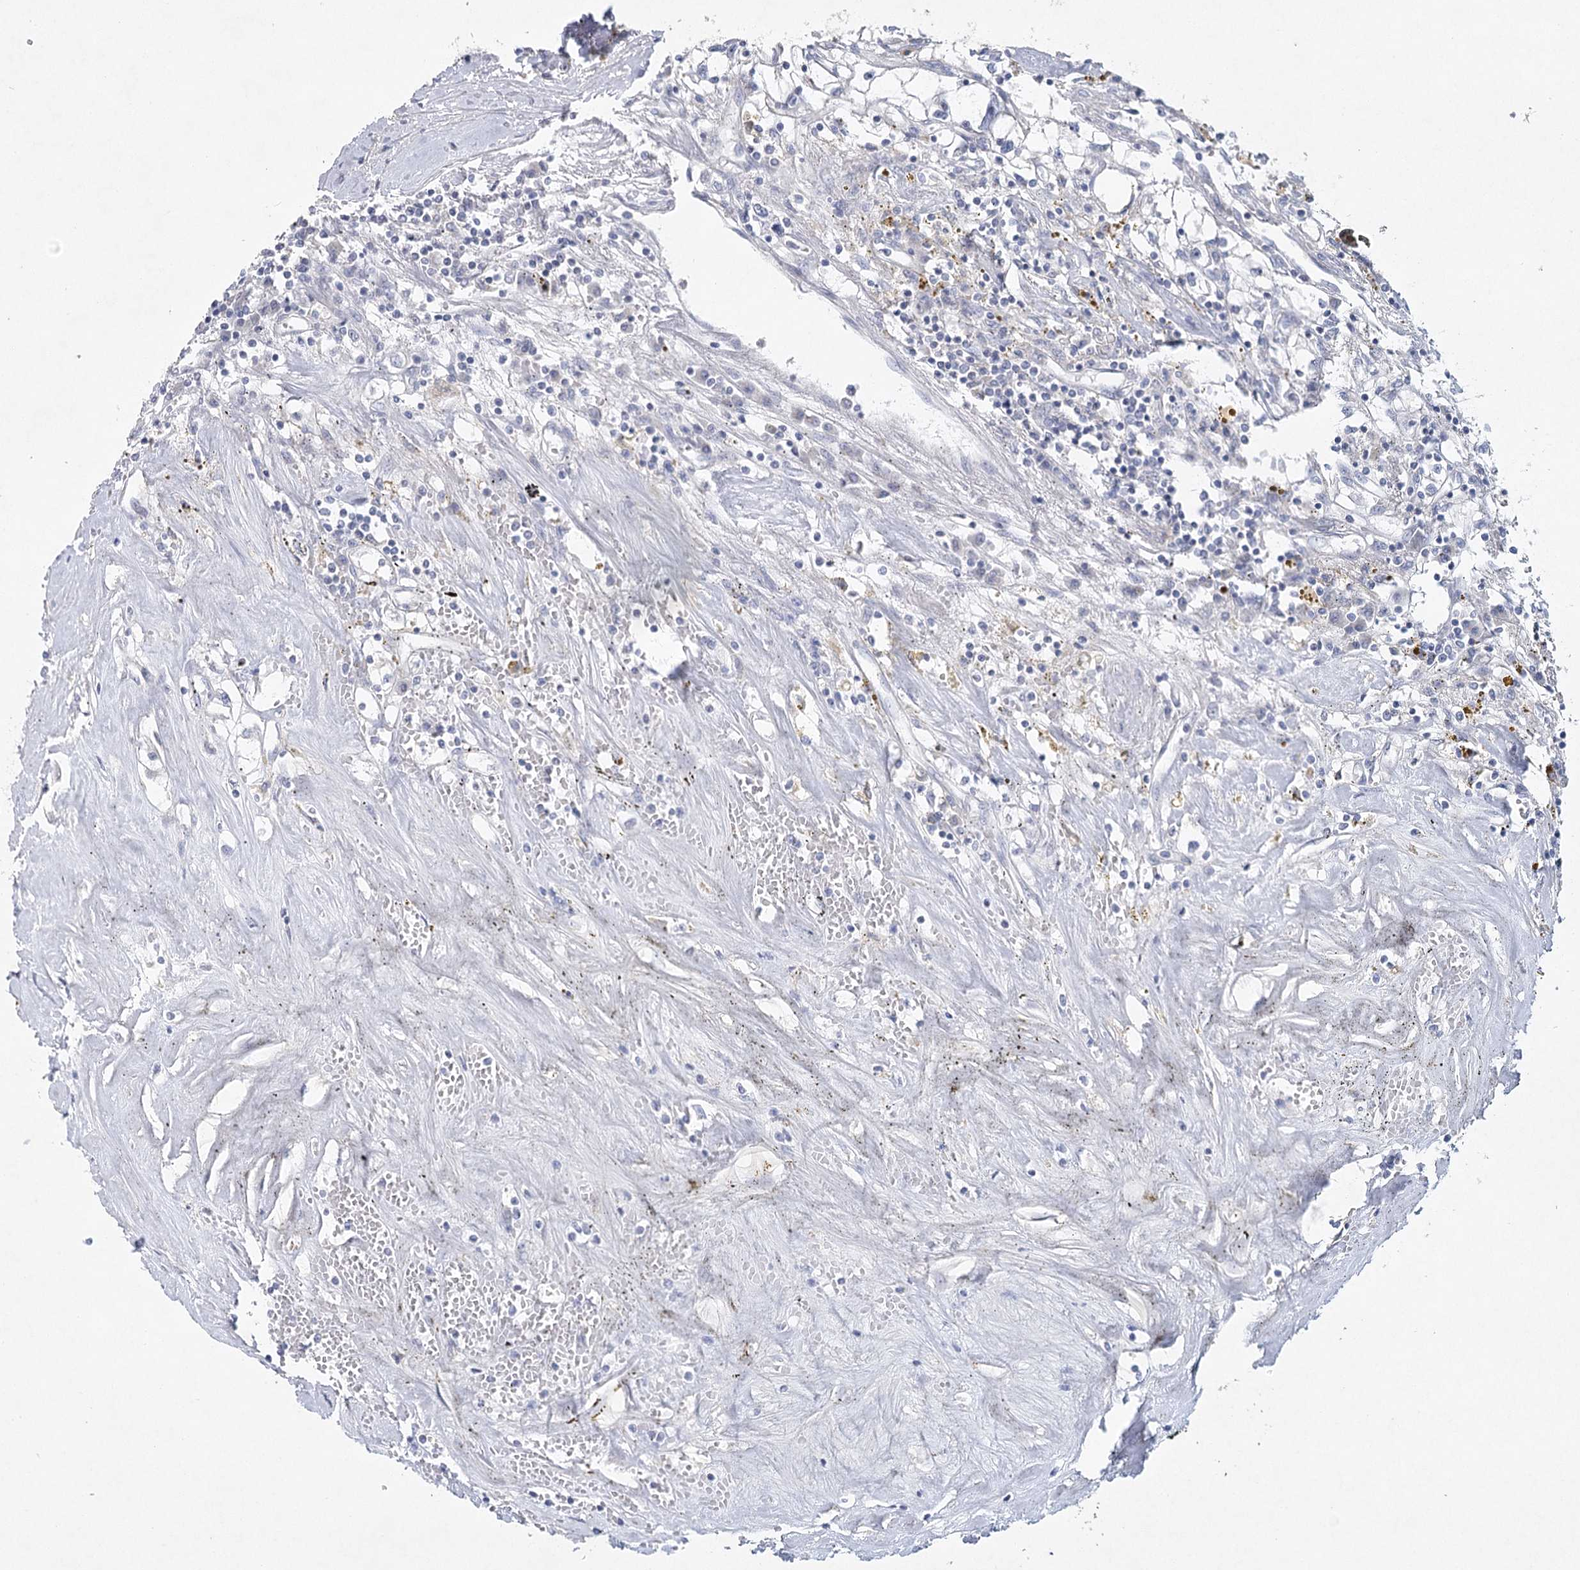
{"staining": {"intensity": "negative", "quantity": "none", "location": "none"}, "tissue": "renal cancer", "cell_type": "Tumor cells", "image_type": "cancer", "snomed": [{"axis": "morphology", "description": "Adenocarcinoma, NOS"}, {"axis": "topography", "description": "Kidney"}], "caption": "Tumor cells are negative for brown protein staining in adenocarcinoma (renal).", "gene": "MAP3K13", "patient": {"sex": "male", "age": 56}}